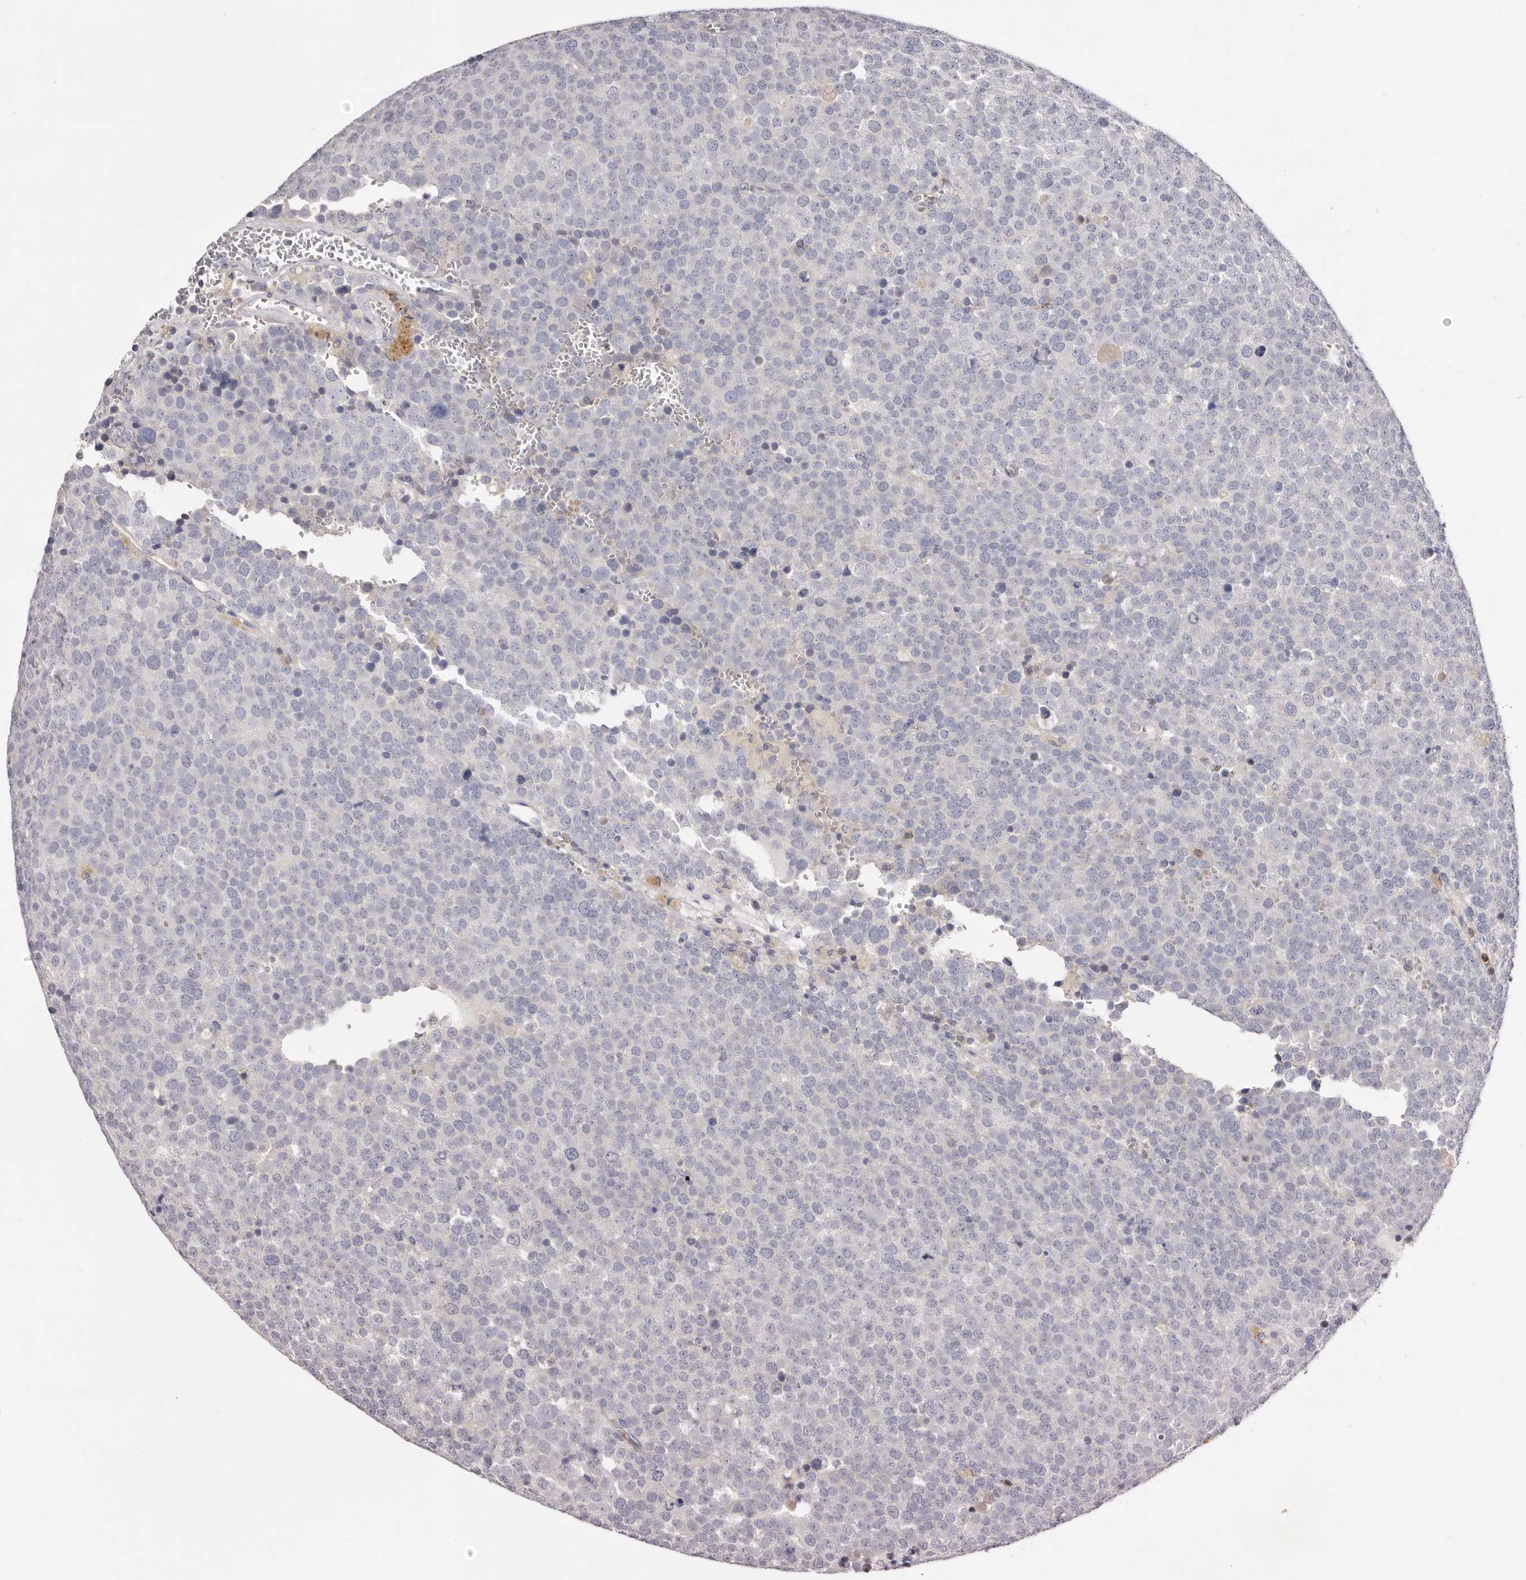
{"staining": {"intensity": "negative", "quantity": "none", "location": "none"}, "tissue": "testis cancer", "cell_type": "Tumor cells", "image_type": "cancer", "snomed": [{"axis": "morphology", "description": "Seminoma, NOS"}, {"axis": "topography", "description": "Testis"}], "caption": "Immunohistochemistry (IHC) image of human seminoma (testis) stained for a protein (brown), which displays no staining in tumor cells.", "gene": "S1PR5", "patient": {"sex": "male", "age": 71}}